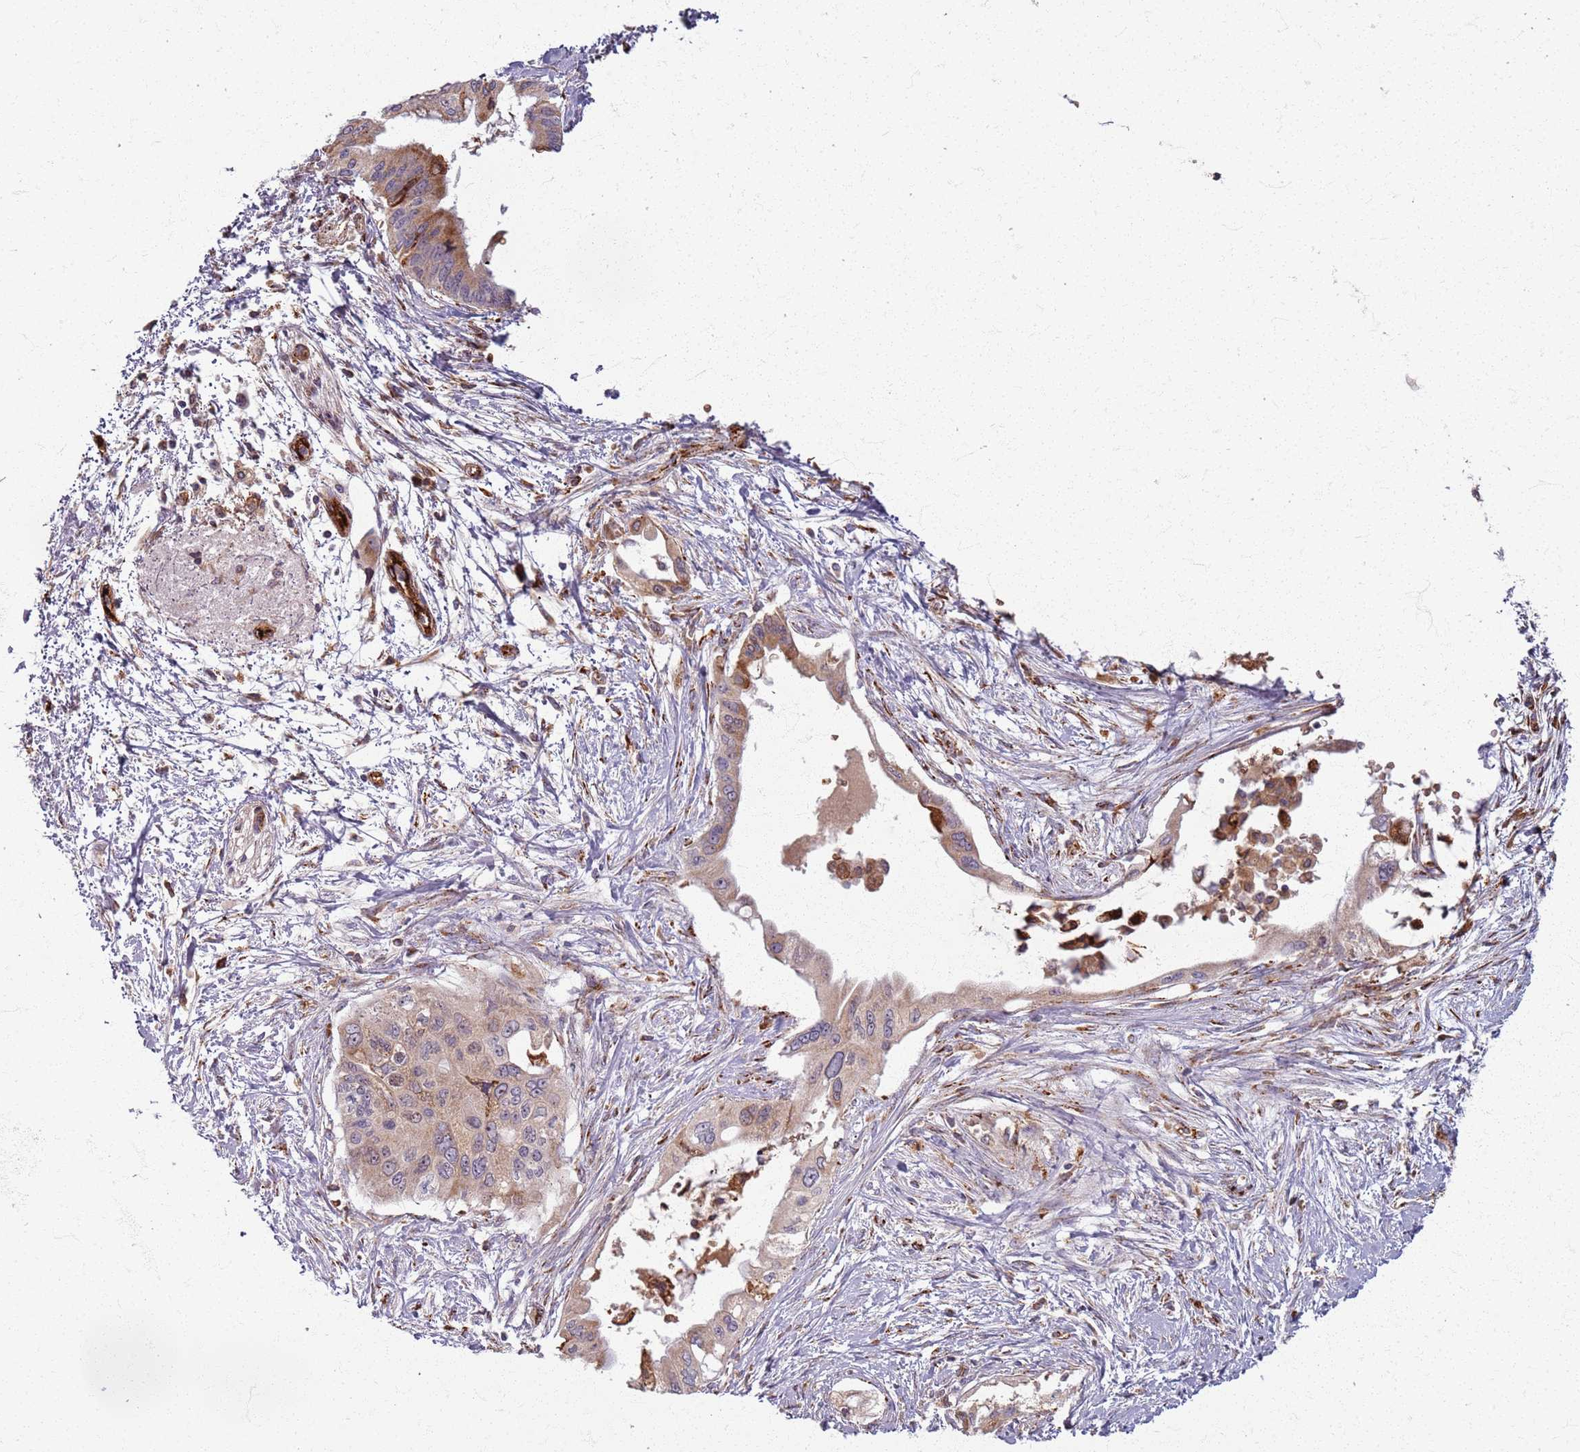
{"staining": {"intensity": "moderate", "quantity": ">75%", "location": "cytoplasmic/membranous"}, "tissue": "pancreatic cancer", "cell_type": "Tumor cells", "image_type": "cancer", "snomed": [{"axis": "morphology", "description": "Adenocarcinoma, NOS"}, {"axis": "topography", "description": "Pancreas"}], "caption": "Immunohistochemistry (IHC) photomicrograph of human pancreatic cancer (adenocarcinoma) stained for a protein (brown), which displays medium levels of moderate cytoplasmic/membranous positivity in approximately >75% of tumor cells.", "gene": "KRI1", "patient": {"sex": "male", "age": 46}}